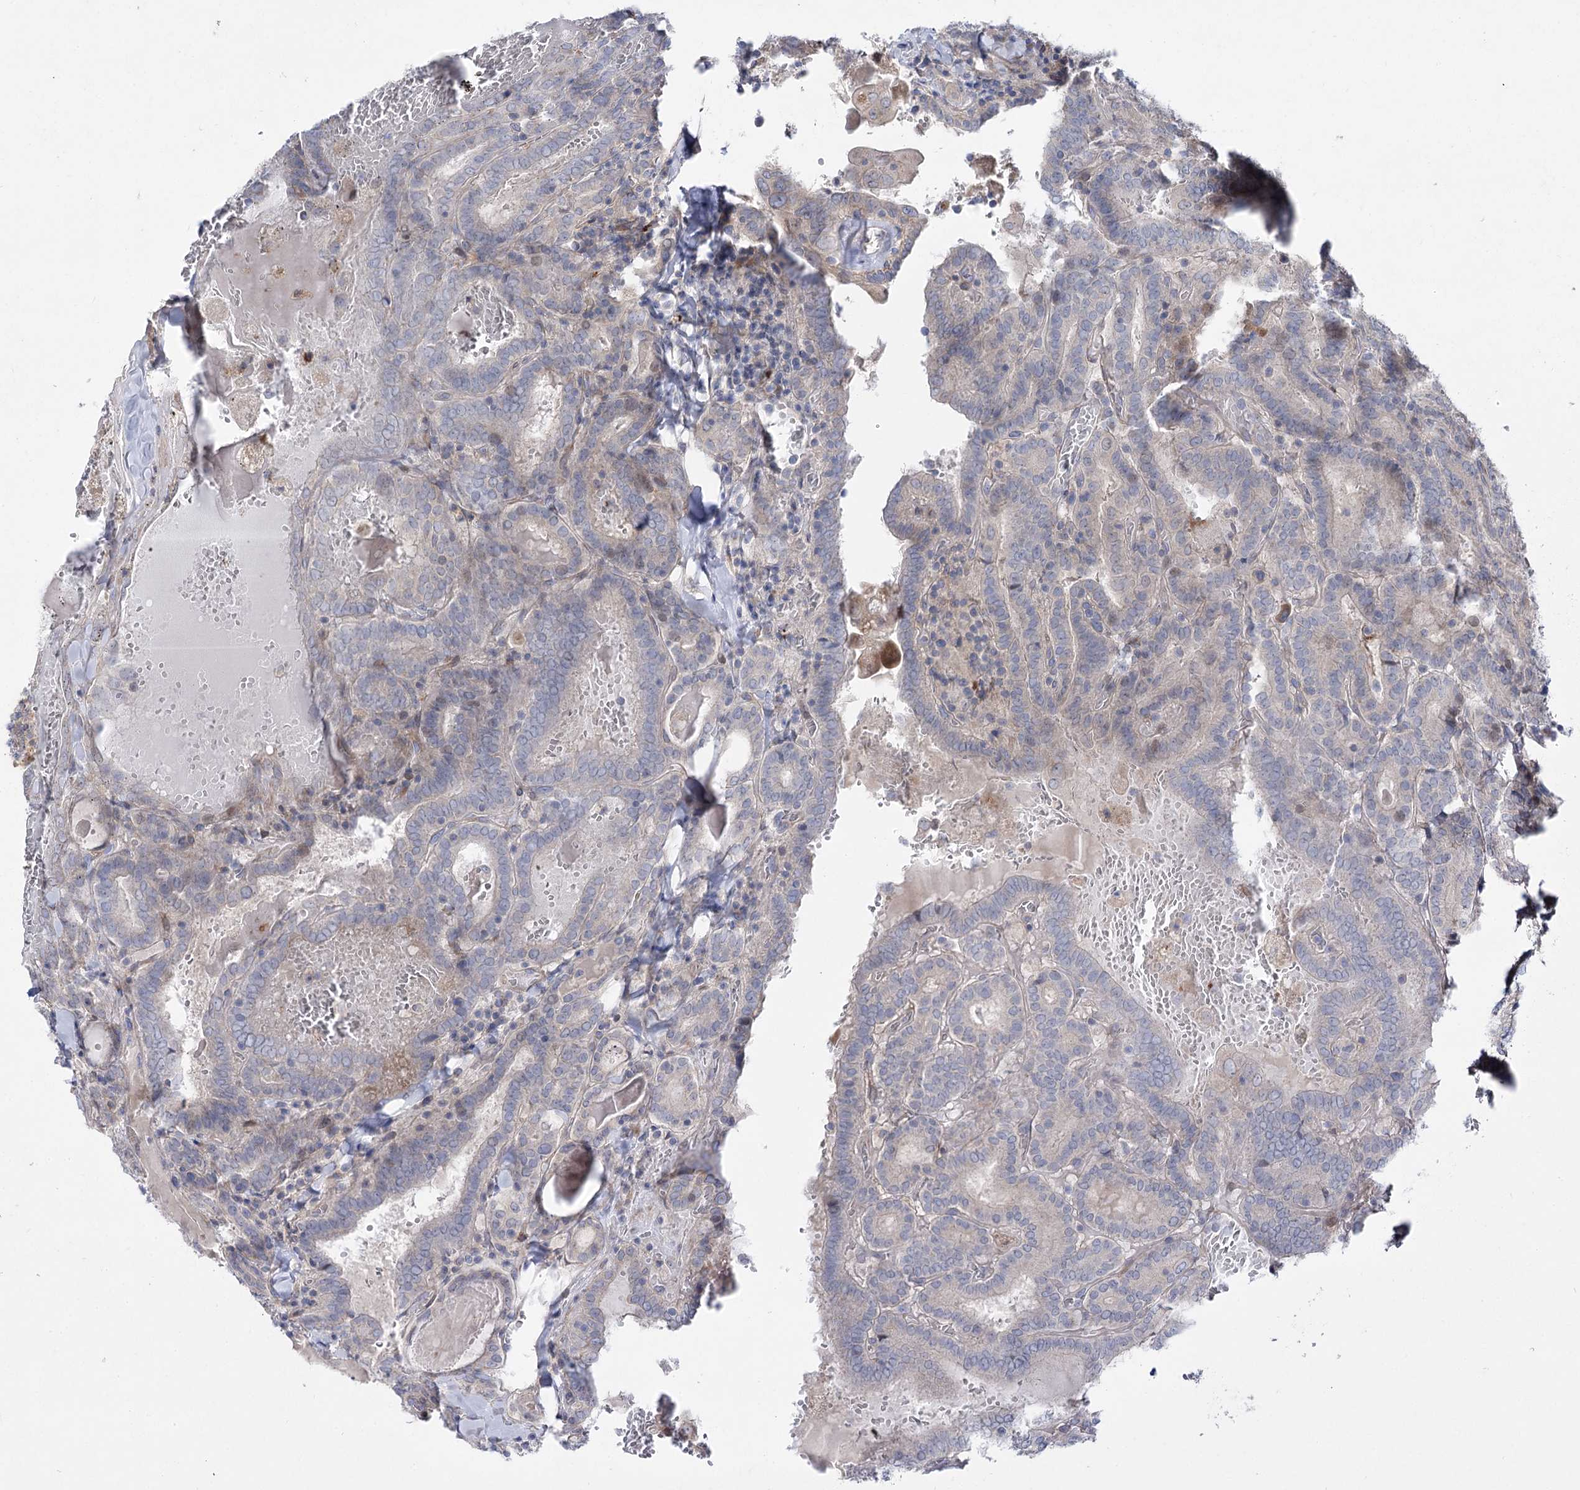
{"staining": {"intensity": "negative", "quantity": "none", "location": "none"}, "tissue": "thyroid cancer", "cell_type": "Tumor cells", "image_type": "cancer", "snomed": [{"axis": "morphology", "description": "Papillary adenocarcinoma, NOS"}, {"axis": "topography", "description": "Thyroid gland"}], "caption": "The immunohistochemistry histopathology image has no significant staining in tumor cells of thyroid cancer tissue.", "gene": "SH3BP5L", "patient": {"sex": "female", "age": 72}}